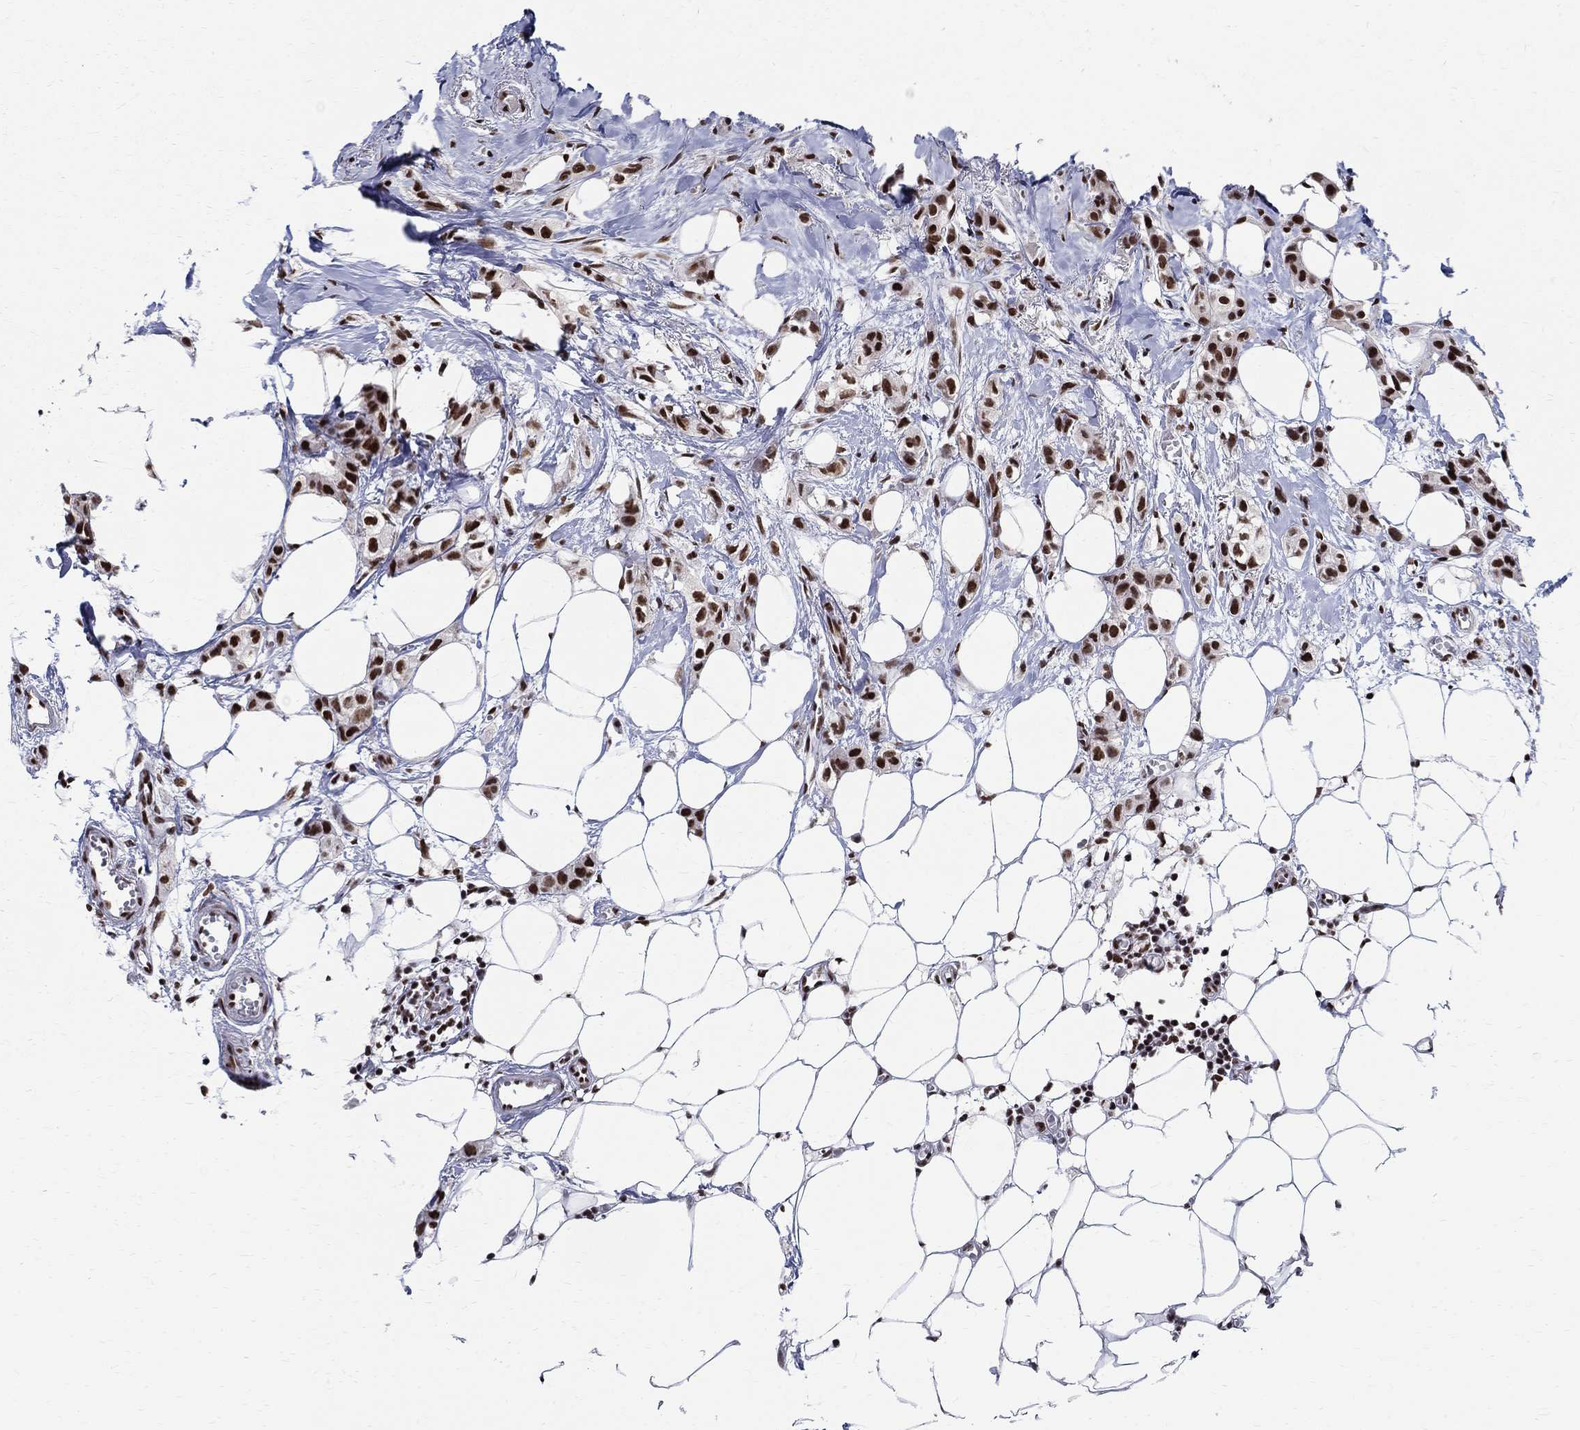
{"staining": {"intensity": "strong", "quantity": ">75%", "location": "nuclear"}, "tissue": "breast cancer", "cell_type": "Tumor cells", "image_type": "cancer", "snomed": [{"axis": "morphology", "description": "Duct carcinoma"}, {"axis": "topography", "description": "Breast"}], "caption": "Breast cancer (intraductal carcinoma) stained with a brown dye shows strong nuclear positive staining in about >75% of tumor cells.", "gene": "FBXO16", "patient": {"sex": "female", "age": 85}}